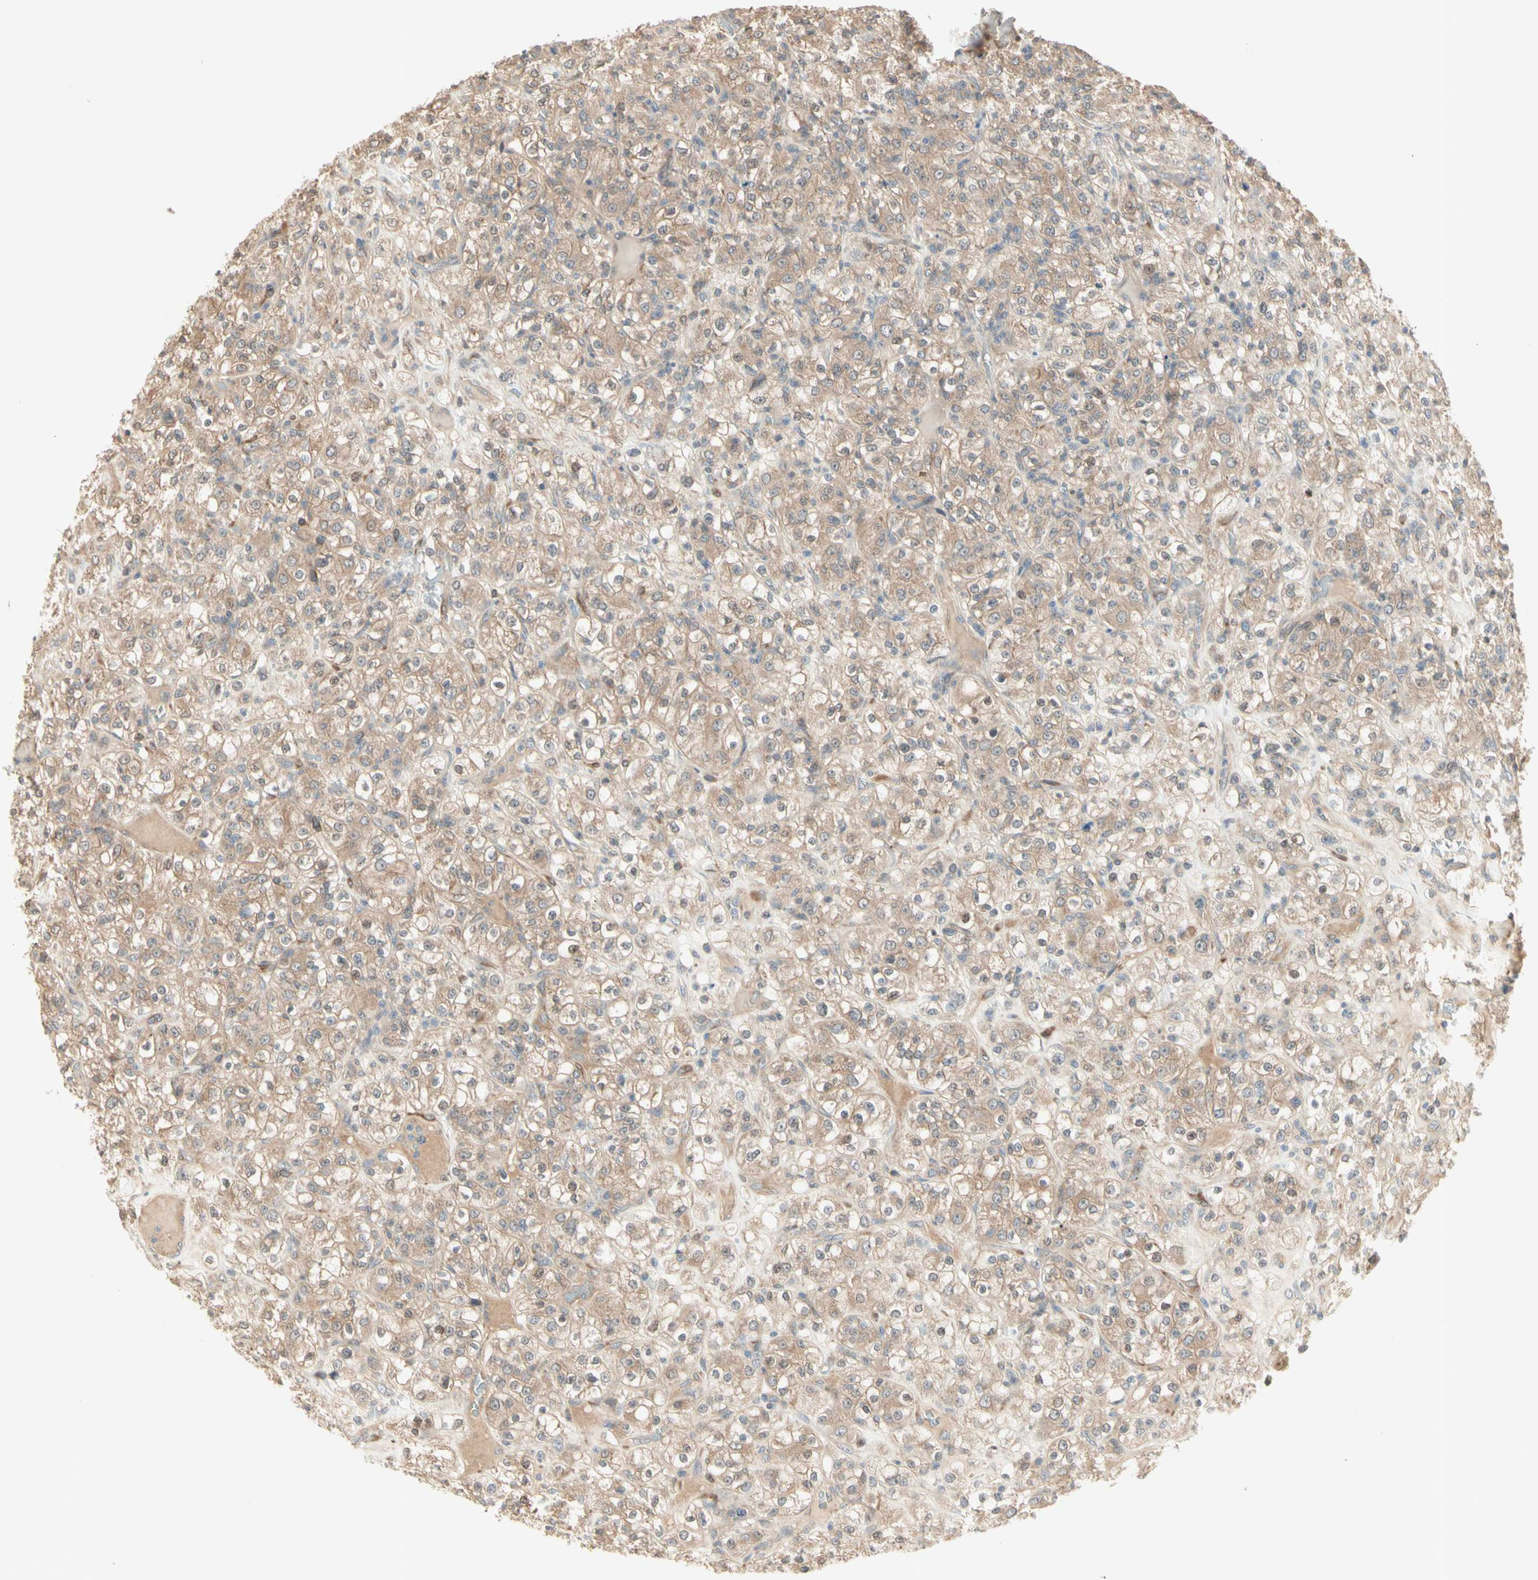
{"staining": {"intensity": "weak", "quantity": ">75%", "location": "cytoplasmic/membranous"}, "tissue": "renal cancer", "cell_type": "Tumor cells", "image_type": "cancer", "snomed": [{"axis": "morphology", "description": "Normal tissue, NOS"}, {"axis": "morphology", "description": "Adenocarcinoma, NOS"}, {"axis": "topography", "description": "Kidney"}], "caption": "Renal cancer tissue demonstrates weak cytoplasmic/membranous staining in approximately >75% of tumor cells", "gene": "IRAG1", "patient": {"sex": "female", "age": 72}}